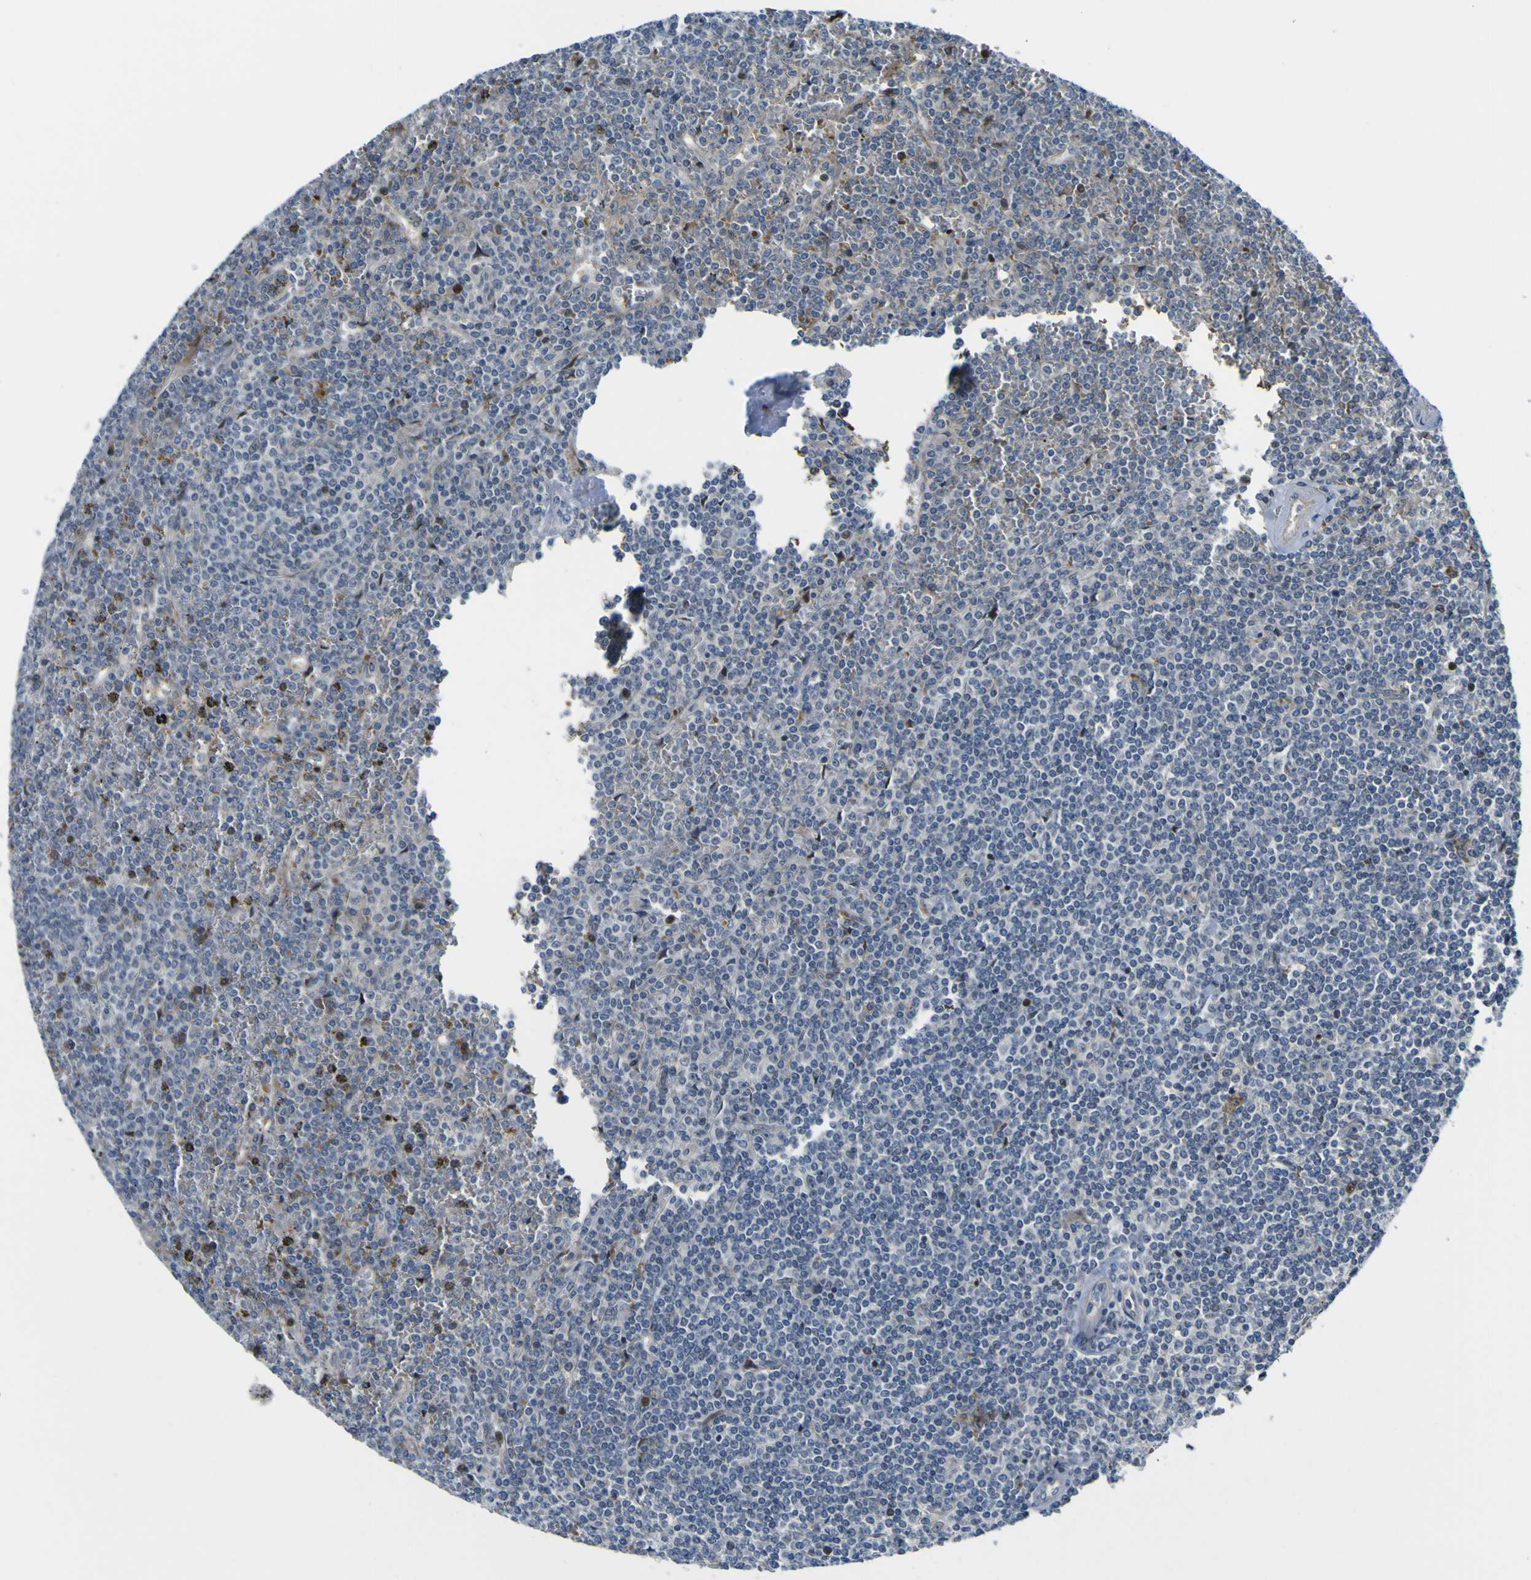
{"staining": {"intensity": "negative", "quantity": "none", "location": "none"}, "tissue": "lymphoma", "cell_type": "Tumor cells", "image_type": "cancer", "snomed": [{"axis": "morphology", "description": "Malignant lymphoma, non-Hodgkin's type, Low grade"}, {"axis": "topography", "description": "Spleen"}], "caption": "Tumor cells show no significant expression in lymphoma. The staining was performed using DAB to visualize the protein expression in brown, while the nuclei were stained in blue with hematoxylin (Magnification: 20x).", "gene": "KDM7A", "patient": {"sex": "female", "age": 19}}